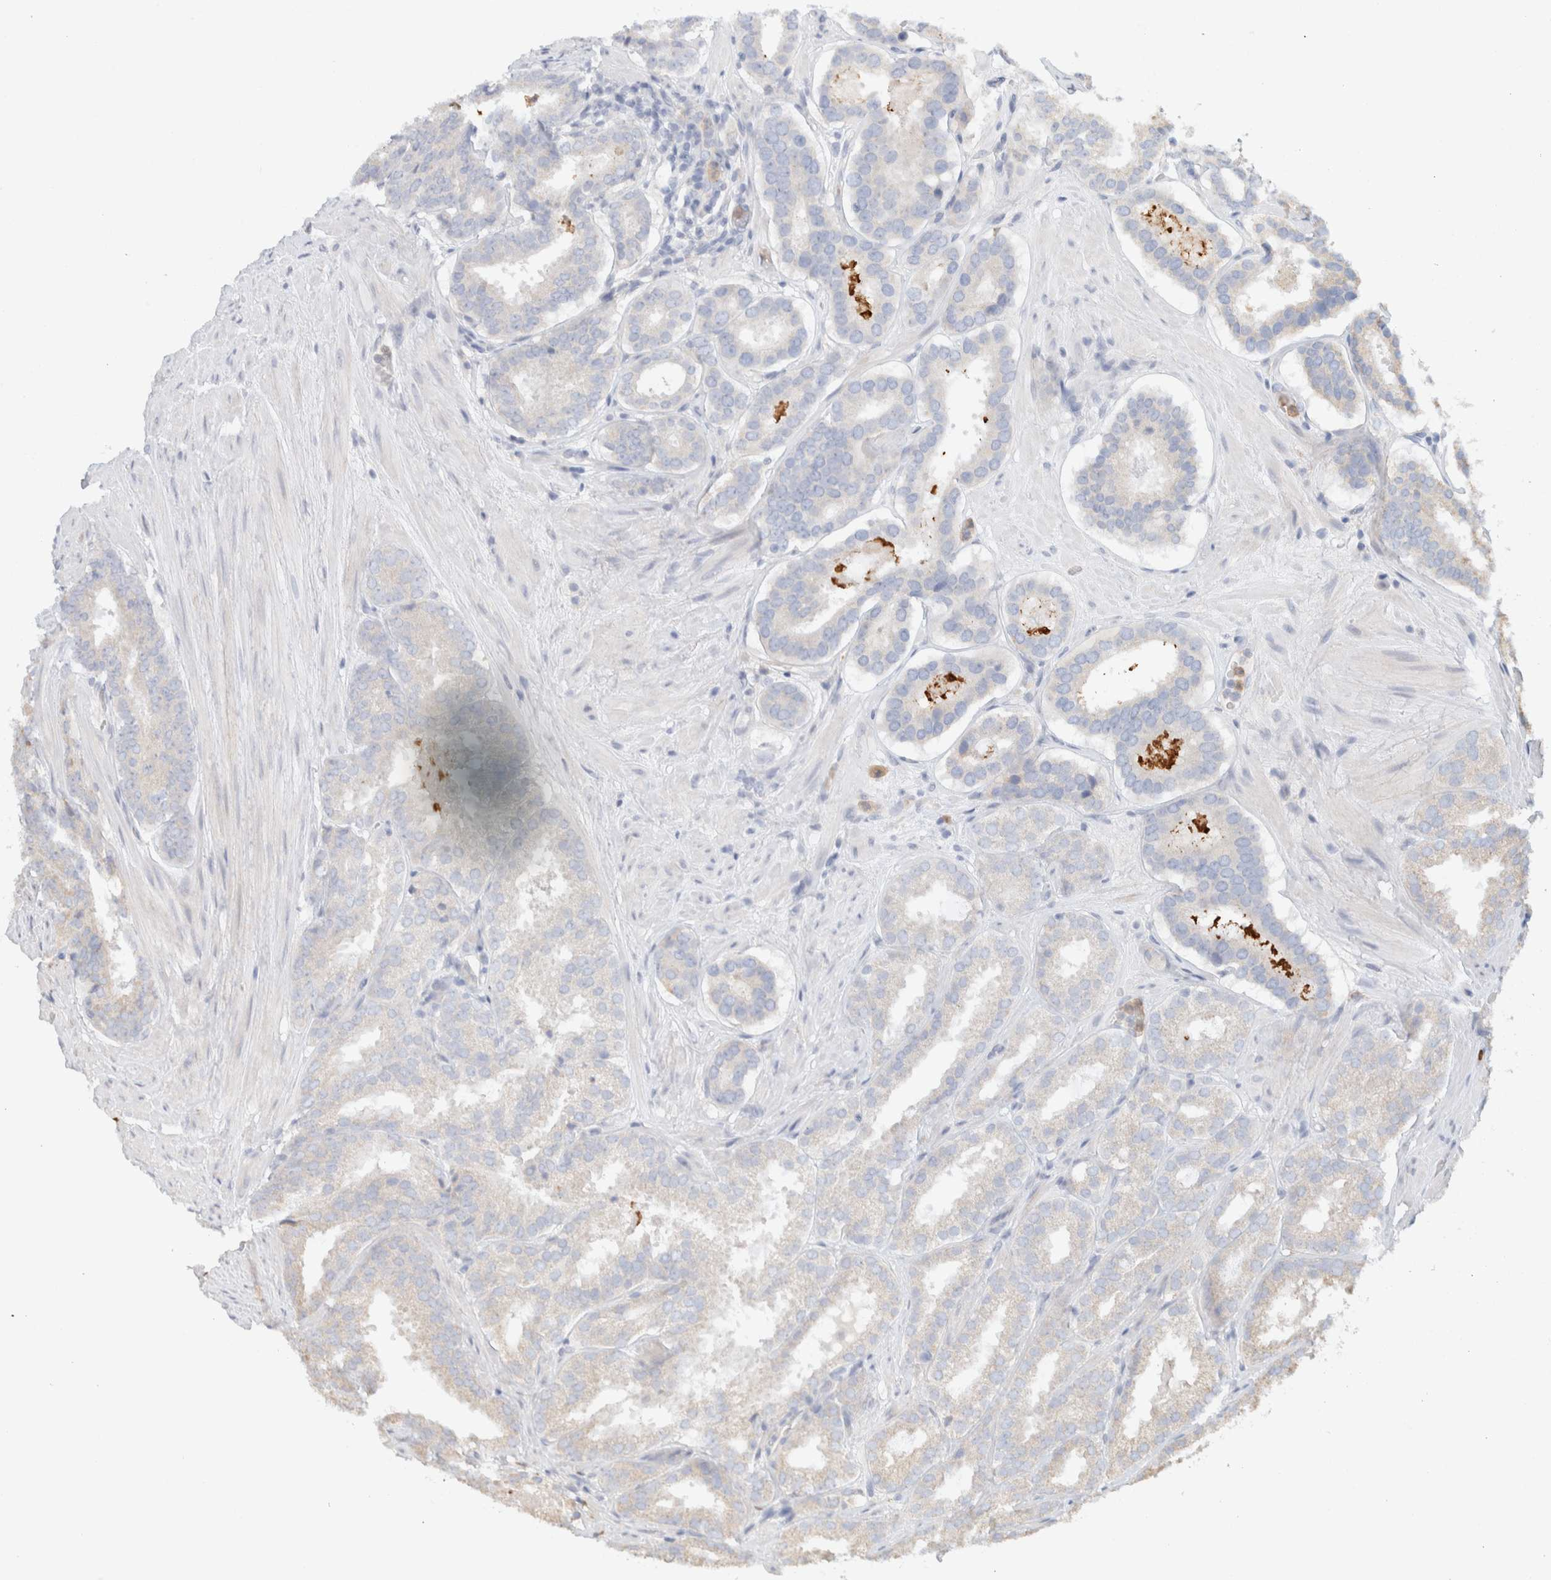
{"staining": {"intensity": "weak", "quantity": "<25%", "location": "cytoplasmic/membranous"}, "tissue": "prostate cancer", "cell_type": "Tumor cells", "image_type": "cancer", "snomed": [{"axis": "morphology", "description": "Adenocarcinoma, Low grade"}, {"axis": "topography", "description": "Prostate"}], "caption": "Tumor cells are negative for protein expression in human prostate cancer (adenocarcinoma (low-grade)).", "gene": "TTC3", "patient": {"sex": "male", "age": 69}}